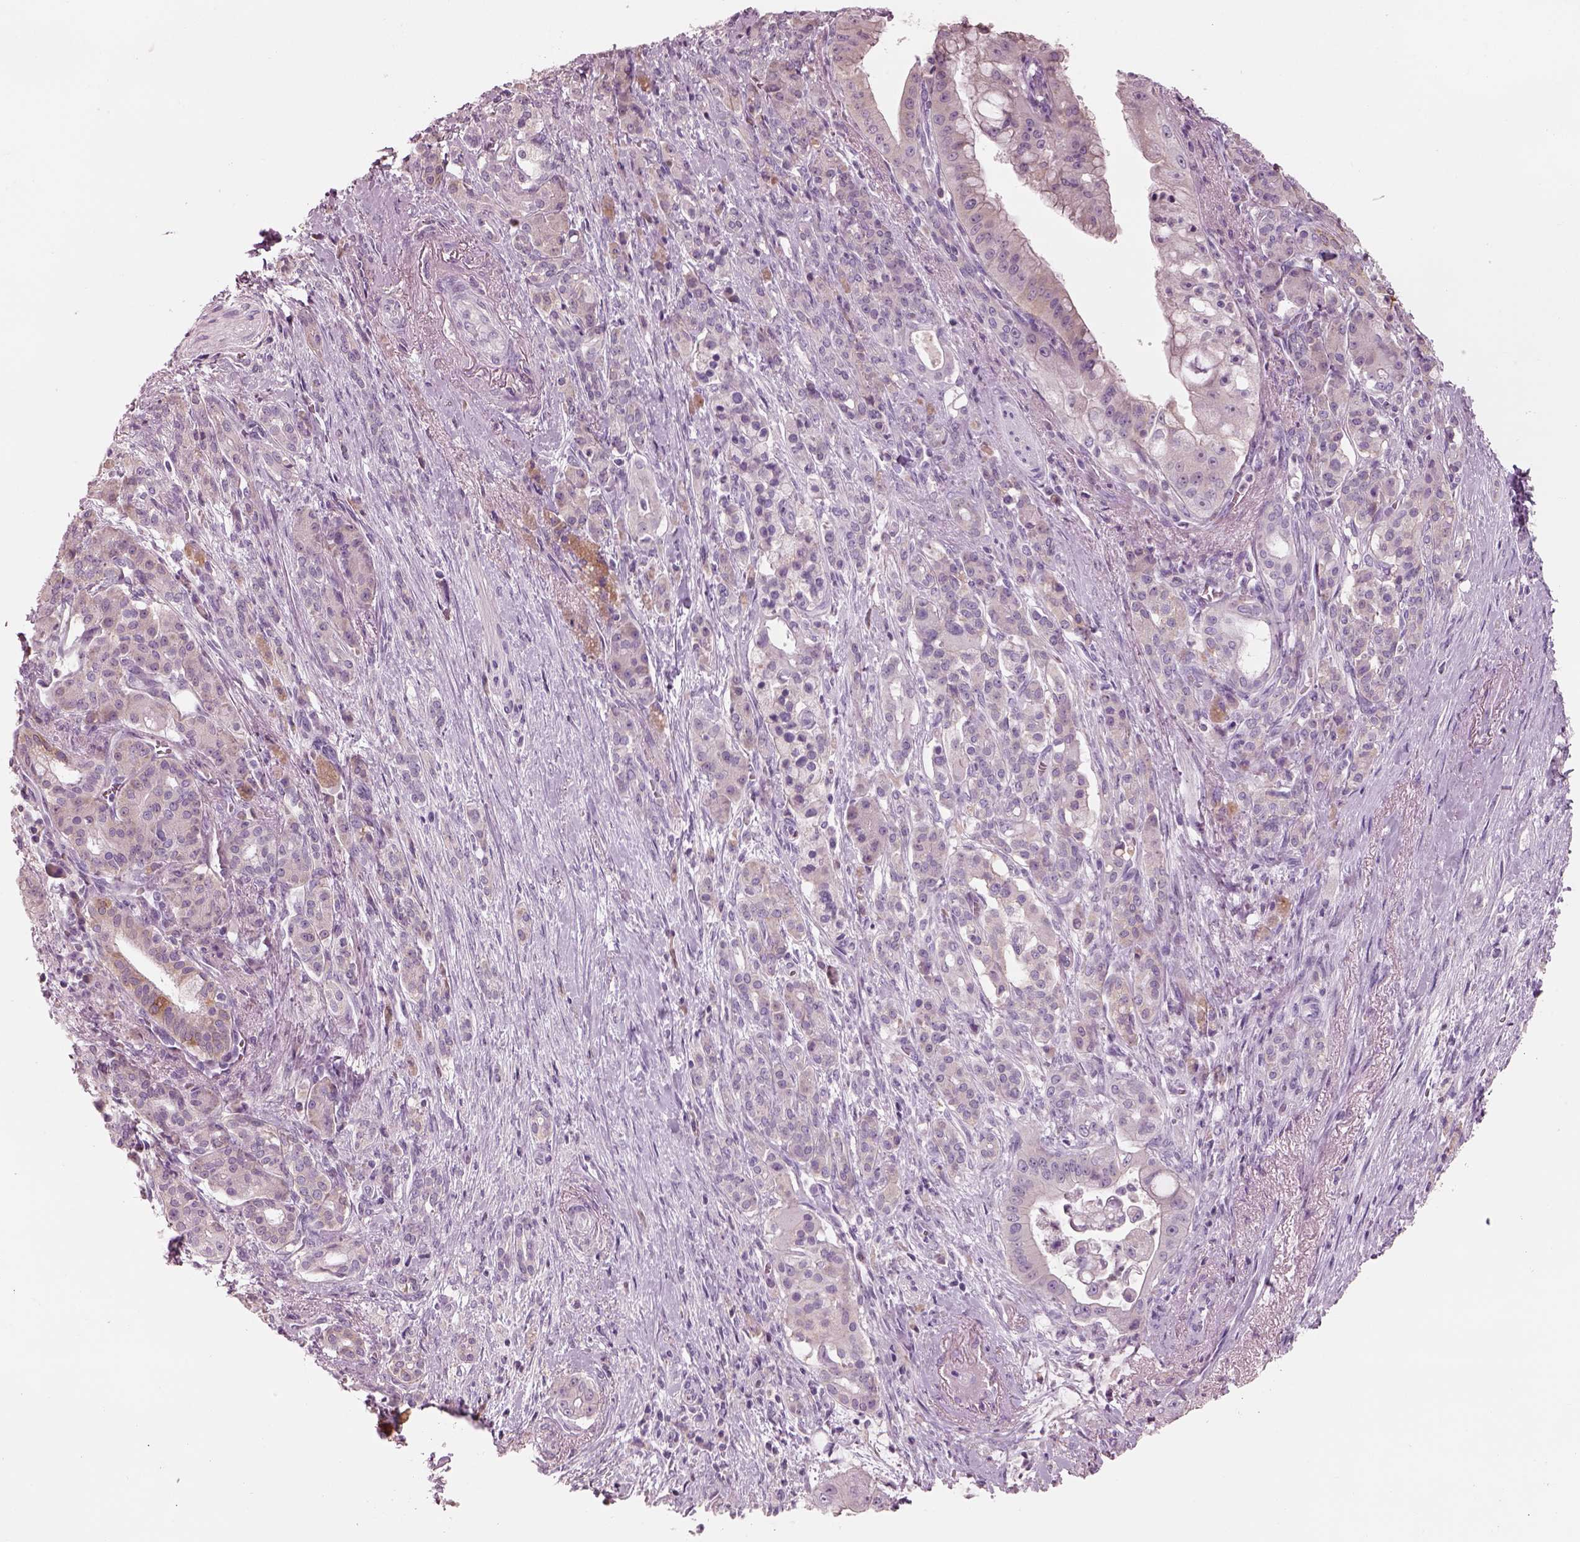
{"staining": {"intensity": "negative", "quantity": "none", "location": "none"}, "tissue": "pancreatic cancer", "cell_type": "Tumor cells", "image_type": "cancer", "snomed": [{"axis": "morphology", "description": "Normal tissue, NOS"}, {"axis": "morphology", "description": "Inflammation, NOS"}, {"axis": "morphology", "description": "Adenocarcinoma, NOS"}, {"axis": "topography", "description": "Pancreas"}], "caption": "This is an IHC micrograph of adenocarcinoma (pancreatic). There is no expression in tumor cells.", "gene": "SLC27A2", "patient": {"sex": "male", "age": 57}}